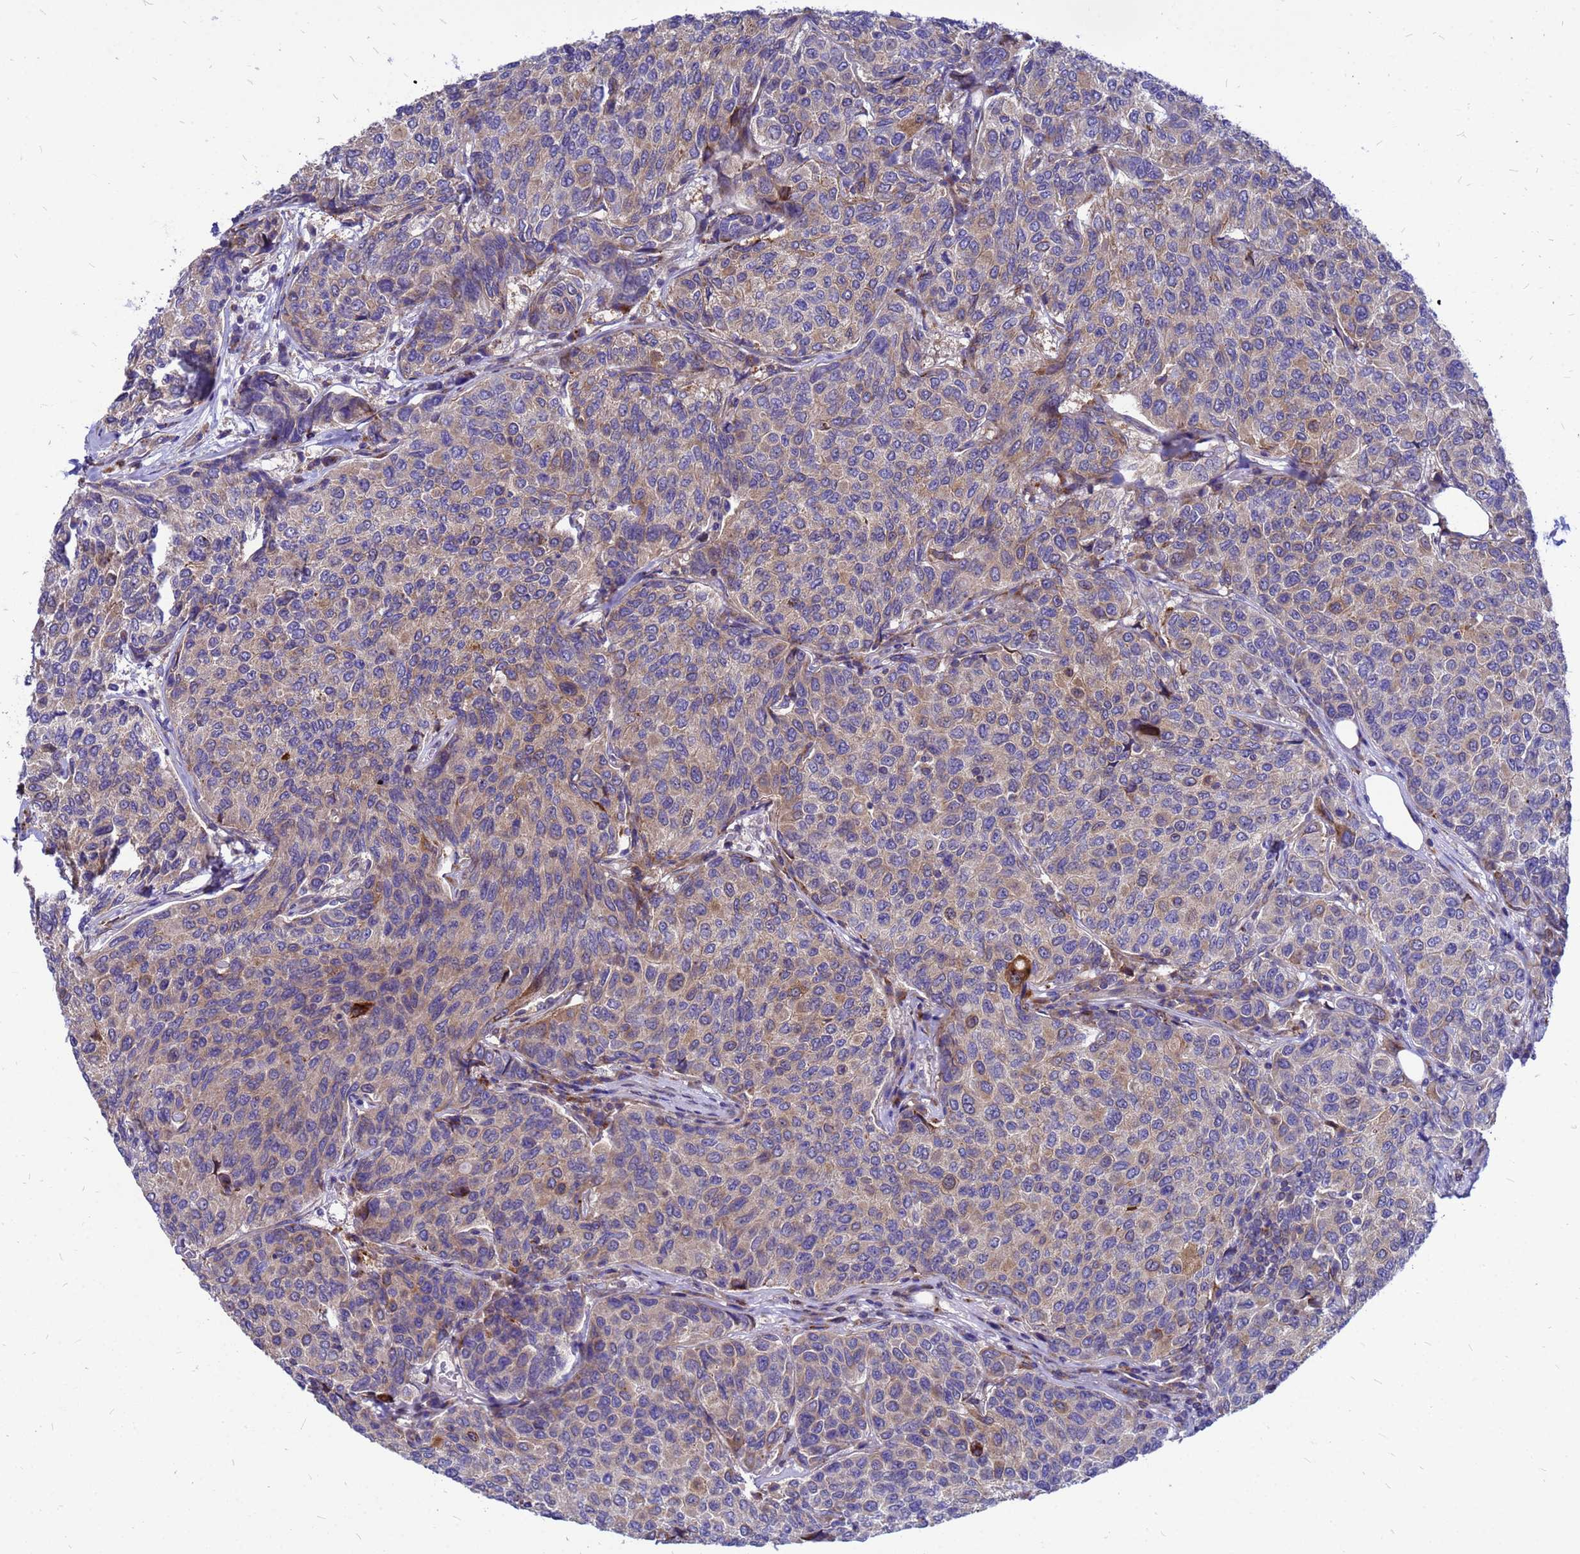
{"staining": {"intensity": "weak", "quantity": "25%-75%", "location": "cytoplasmic/membranous"}, "tissue": "breast cancer", "cell_type": "Tumor cells", "image_type": "cancer", "snomed": [{"axis": "morphology", "description": "Duct carcinoma"}, {"axis": "topography", "description": "Breast"}], "caption": "Weak cytoplasmic/membranous protein staining is present in approximately 25%-75% of tumor cells in breast intraductal carcinoma. (DAB (3,3'-diaminobenzidine) IHC with brightfield microscopy, high magnification).", "gene": "FHIP1A", "patient": {"sex": "female", "age": 55}}